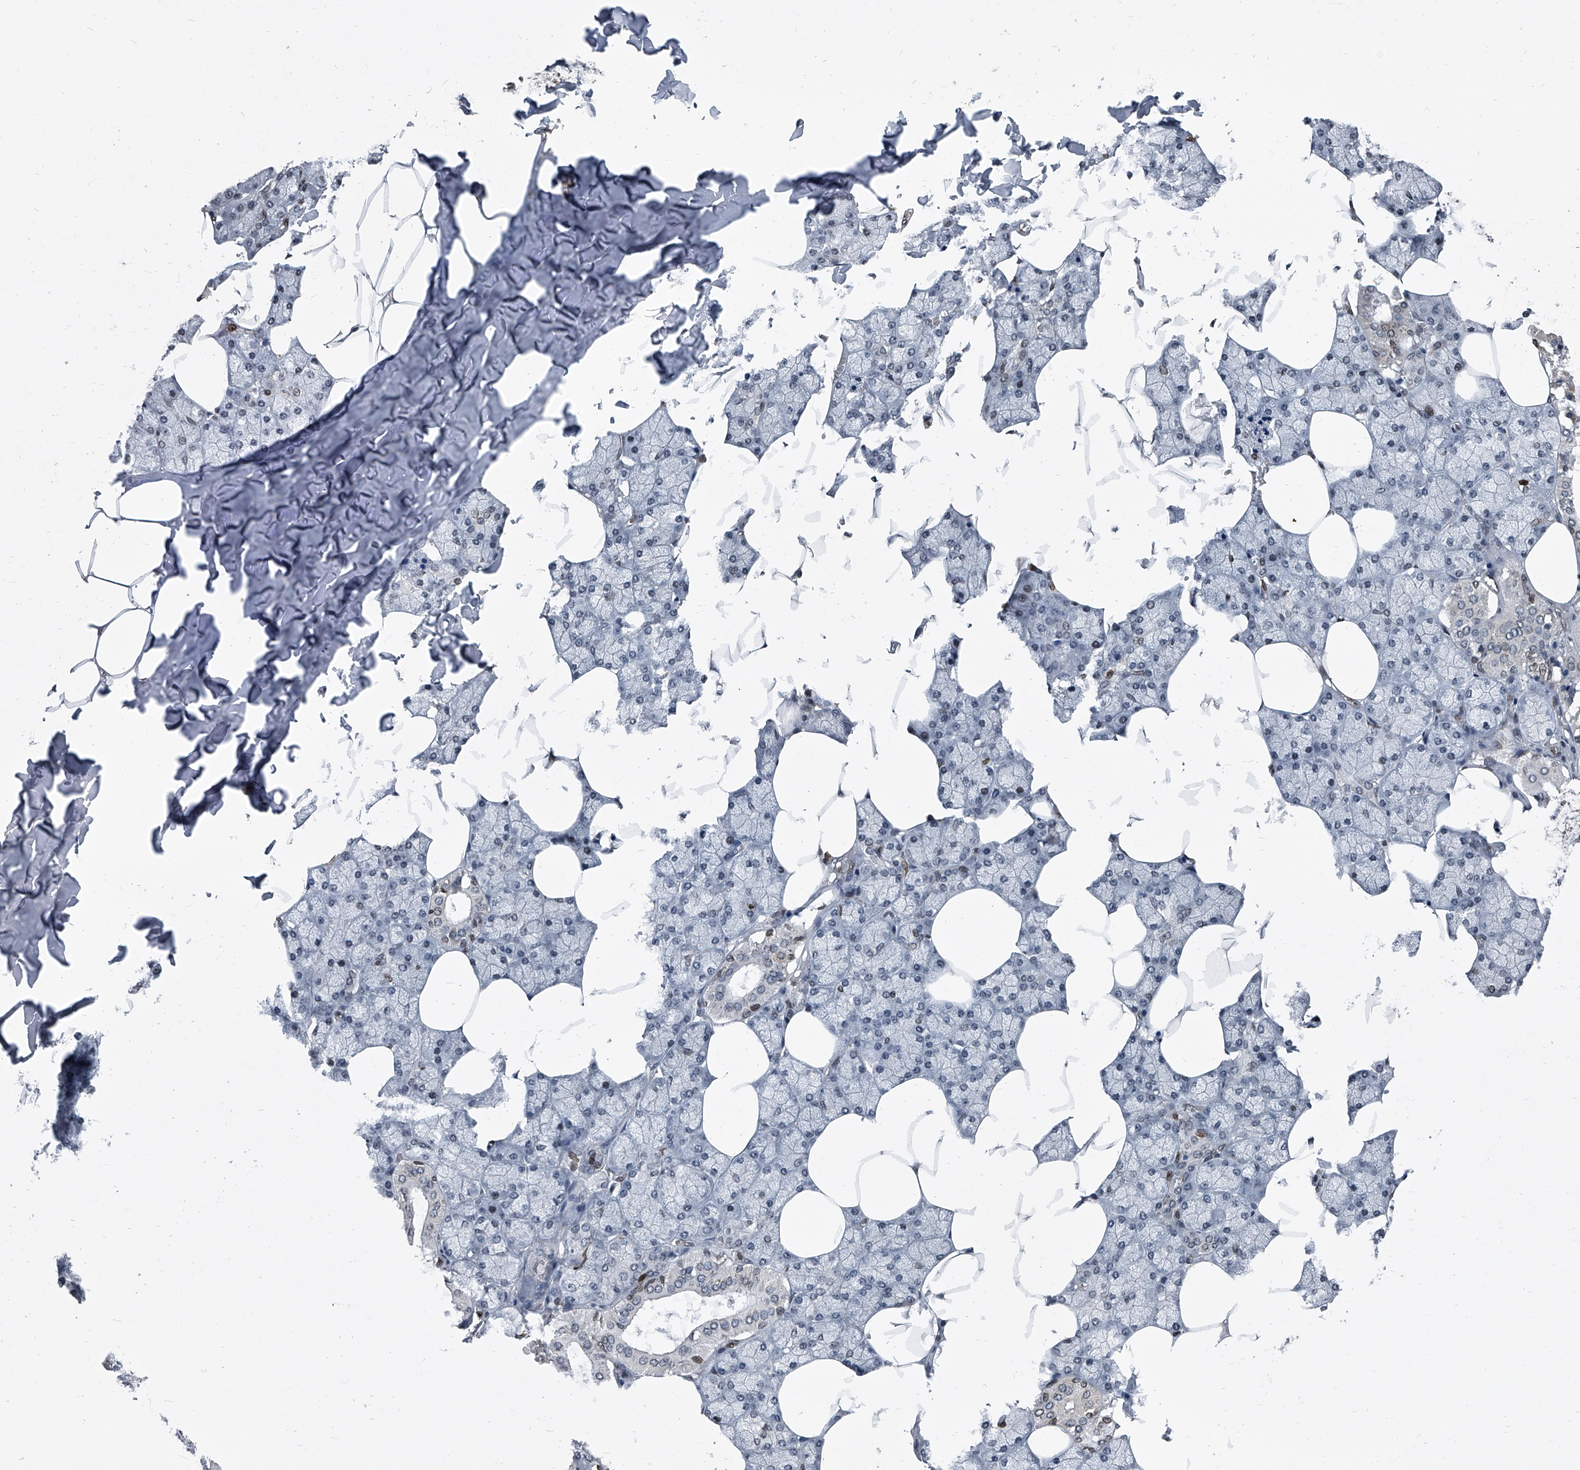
{"staining": {"intensity": "moderate", "quantity": "25%-75%", "location": "cytoplasmic/membranous,nuclear"}, "tissue": "salivary gland", "cell_type": "Glandular cells", "image_type": "normal", "snomed": [{"axis": "morphology", "description": "Normal tissue, NOS"}, {"axis": "topography", "description": "Salivary gland"}], "caption": "High-magnification brightfield microscopy of unremarkable salivary gland stained with DAB (3,3'-diaminobenzidine) (brown) and counterstained with hematoxylin (blue). glandular cells exhibit moderate cytoplasmic/membranous,nuclear staining is appreciated in approximately25%-75% of cells. The protein of interest is stained brown, and the nuclei are stained in blue (DAB IHC with brightfield microscopy, high magnification).", "gene": "PHF20", "patient": {"sex": "male", "age": 62}}